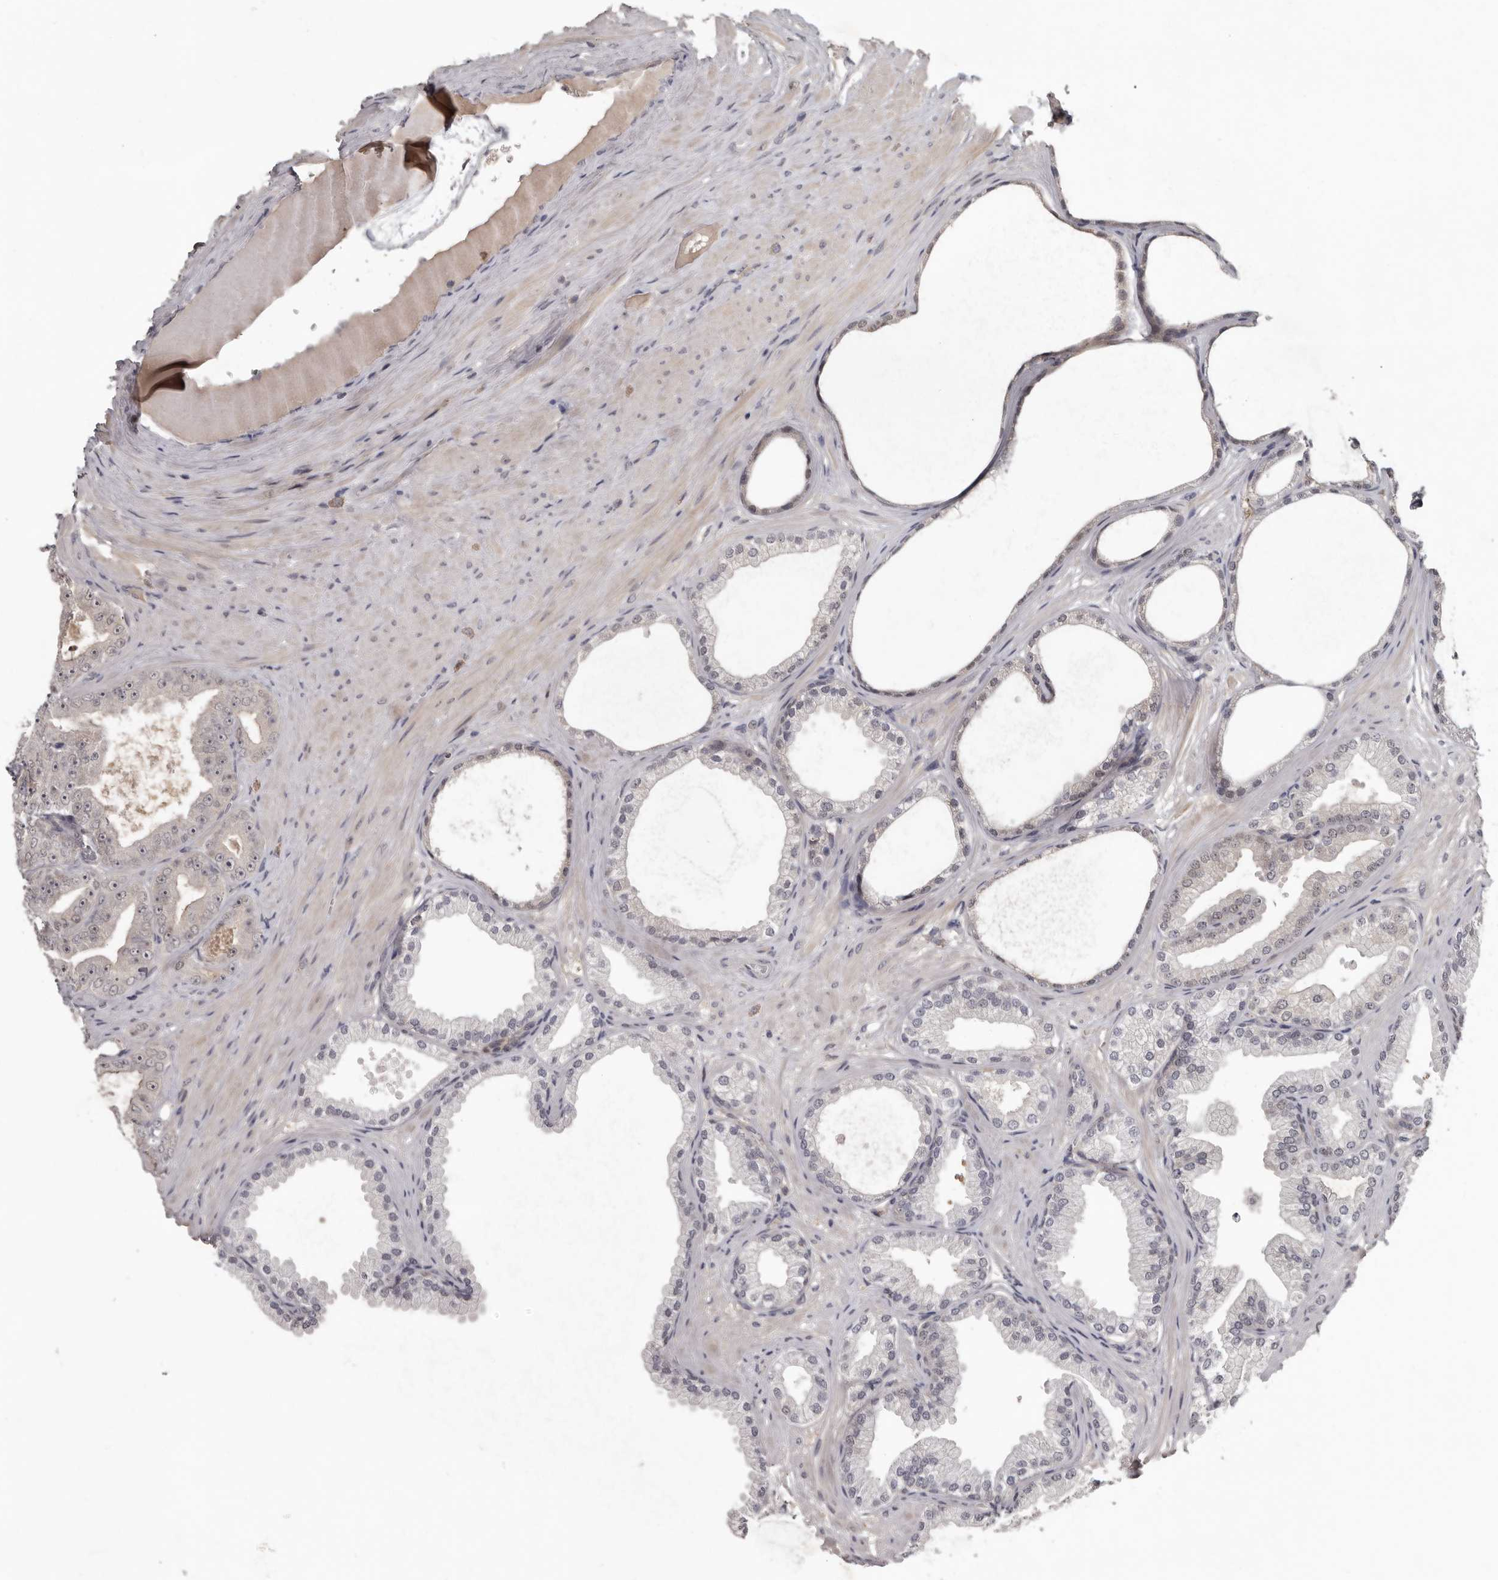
{"staining": {"intensity": "negative", "quantity": "none", "location": "none"}, "tissue": "prostate cancer", "cell_type": "Tumor cells", "image_type": "cancer", "snomed": [{"axis": "morphology", "description": "Adenocarcinoma, Low grade"}, {"axis": "topography", "description": "Prostate"}], "caption": "Prostate cancer was stained to show a protein in brown. There is no significant staining in tumor cells.", "gene": "RBKS", "patient": {"sex": "male", "age": 63}}